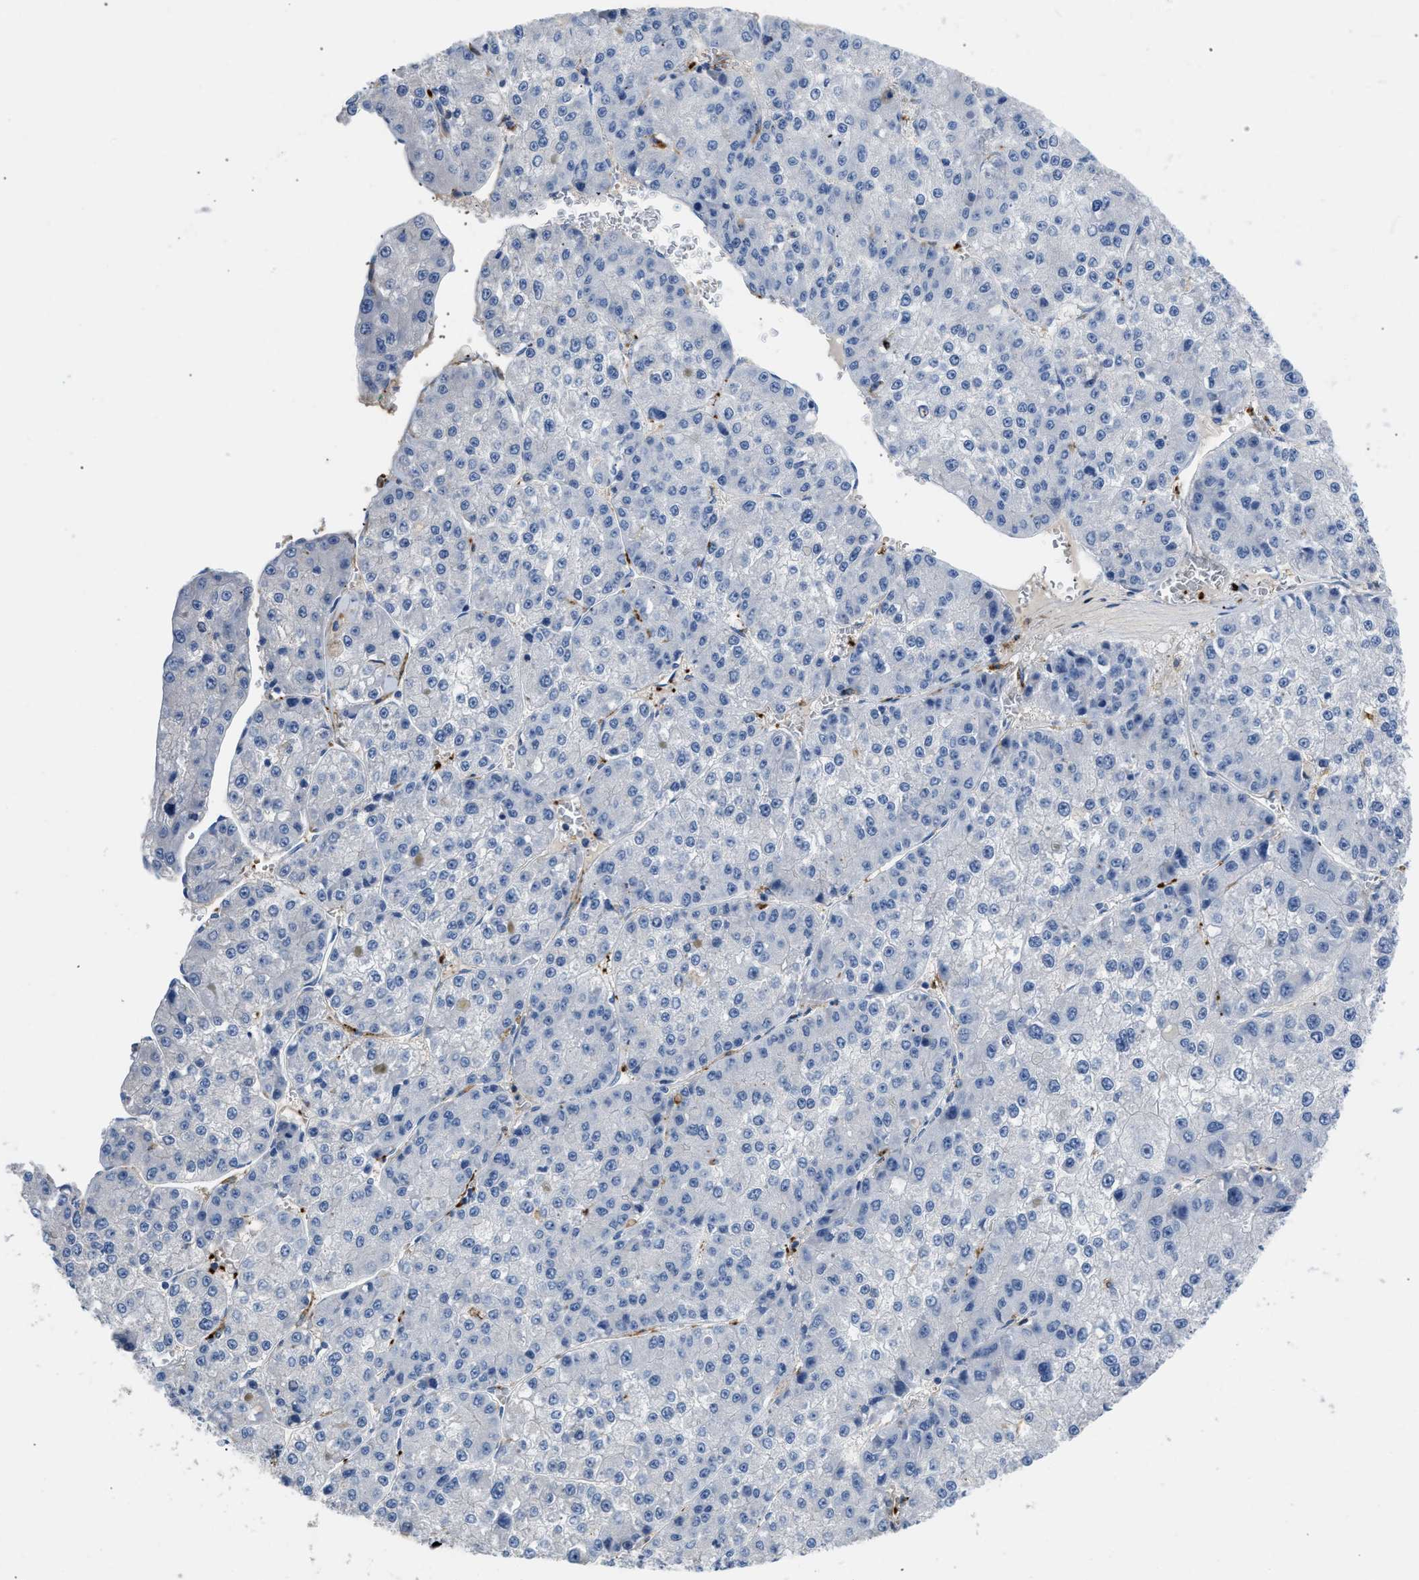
{"staining": {"intensity": "negative", "quantity": "none", "location": "none"}, "tissue": "liver cancer", "cell_type": "Tumor cells", "image_type": "cancer", "snomed": [{"axis": "morphology", "description": "Carcinoma, Hepatocellular, NOS"}, {"axis": "topography", "description": "Liver"}], "caption": "Immunohistochemical staining of human hepatocellular carcinoma (liver) displays no significant positivity in tumor cells.", "gene": "FGF18", "patient": {"sex": "female", "age": 73}}